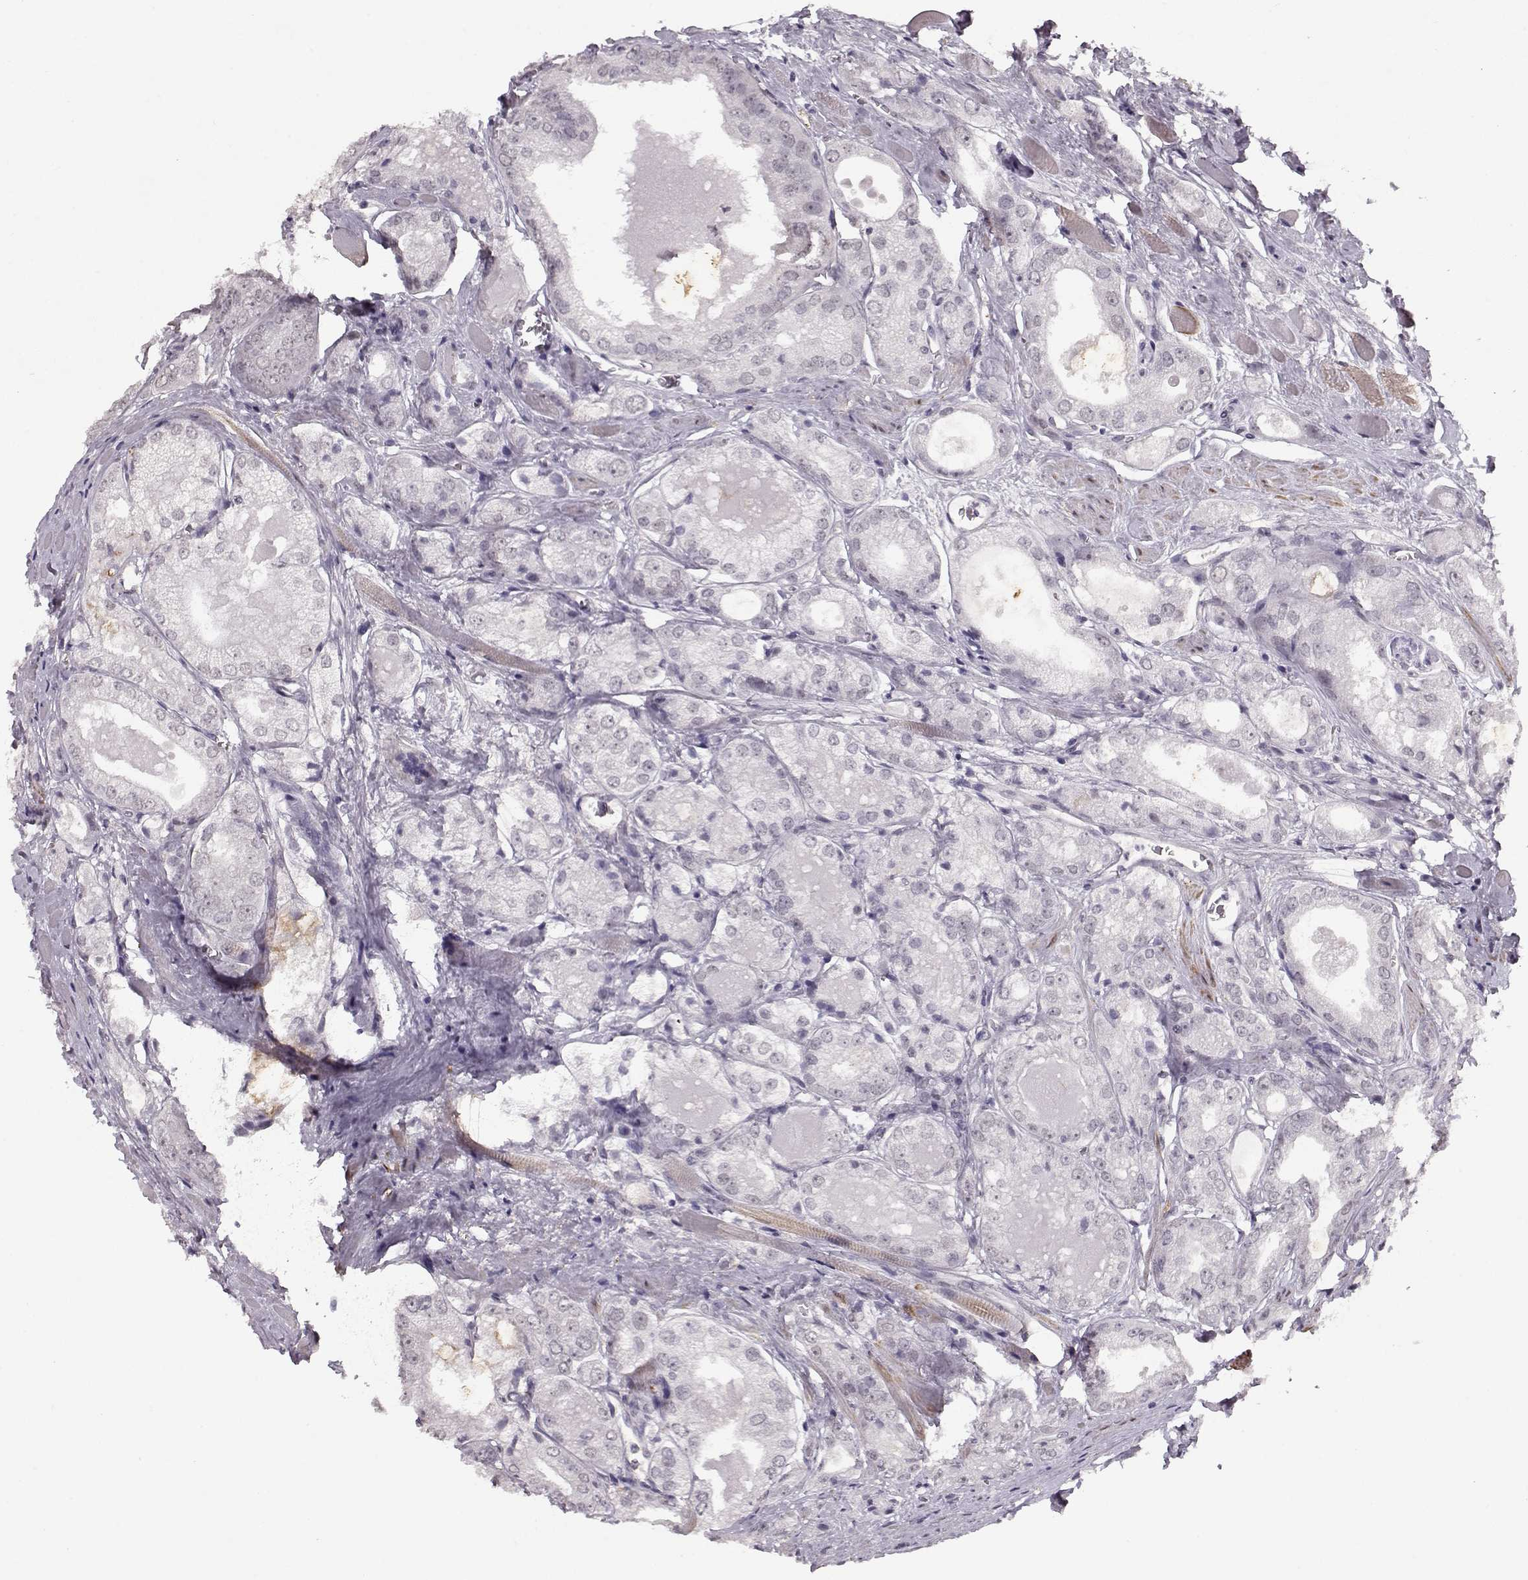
{"staining": {"intensity": "negative", "quantity": "none", "location": "none"}, "tissue": "prostate cancer", "cell_type": "Tumor cells", "image_type": "cancer", "snomed": [{"axis": "morphology", "description": "Adenocarcinoma, NOS"}, {"axis": "morphology", "description": "Adenocarcinoma, High grade"}, {"axis": "topography", "description": "Prostate"}], "caption": "Histopathology image shows no protein staining in tumor cells of prostate adenocarcinoma tissue.", "gene": "PCP4", "patient": {"sex": "male", "age": 70}}